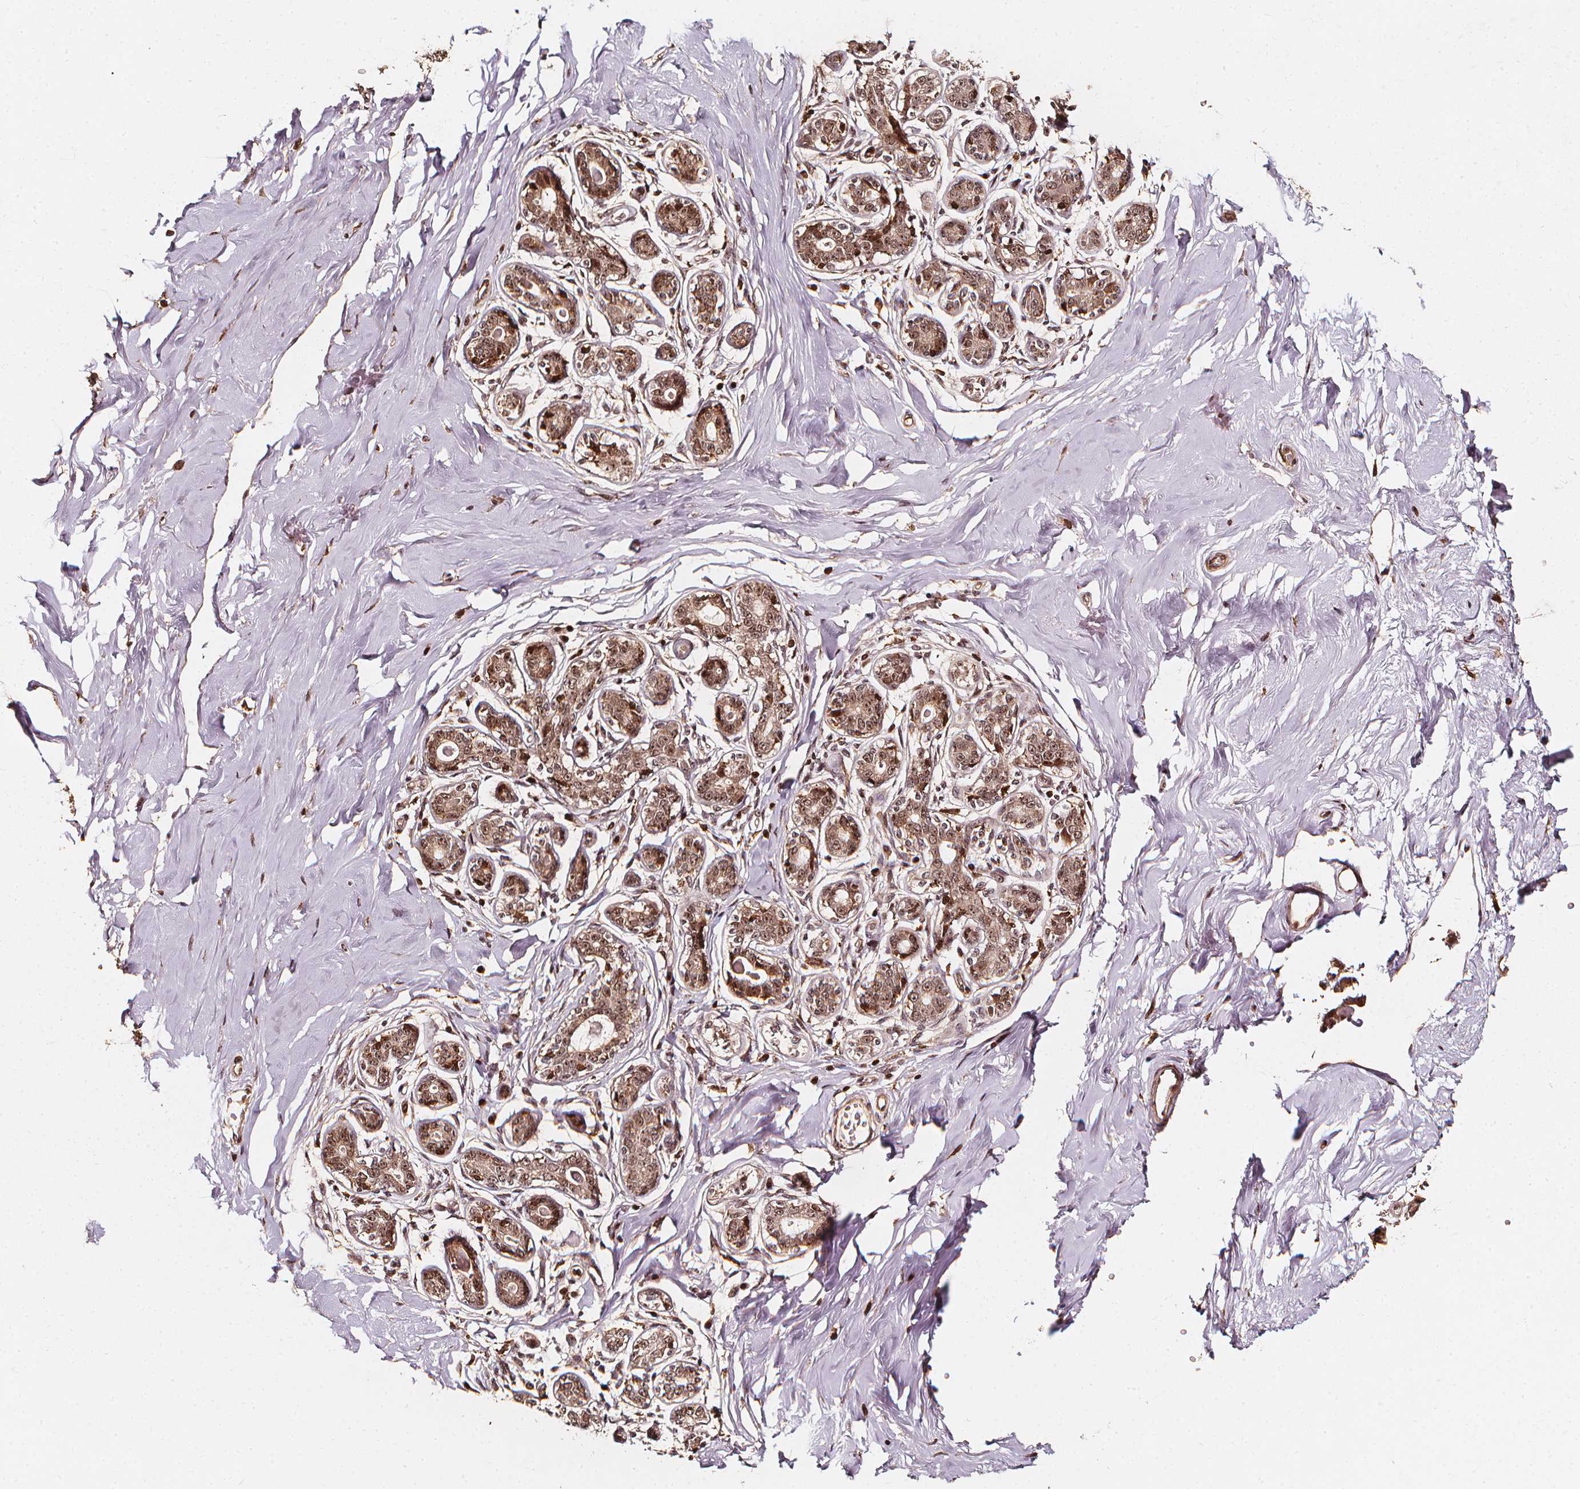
{"staining": {"intensity": "moderate", "quantity": "<25%", "location": "nuclear"}, "tissue": "breast", "cell_type": "Adipocytes", "image_type": "normal", "snomed": [{"axis": "morphology", "description": "Normal tissue, NOS"}, {"axis": "topography", "description": "Skin"}, {"axis": "topography", "description": "Breast"}], "caption": "Adipocytes demonstrate moderate nuclear expression in approximately <25% of cells in unremarkable breast. The staining was performed using DAB to visualize the protein expression in brown, while the nuclei were stained in blue with hematoxylin (Magnification: 20x).", "gene": "EXOSC9", "patient": {"sex": "female", "age": 43}}